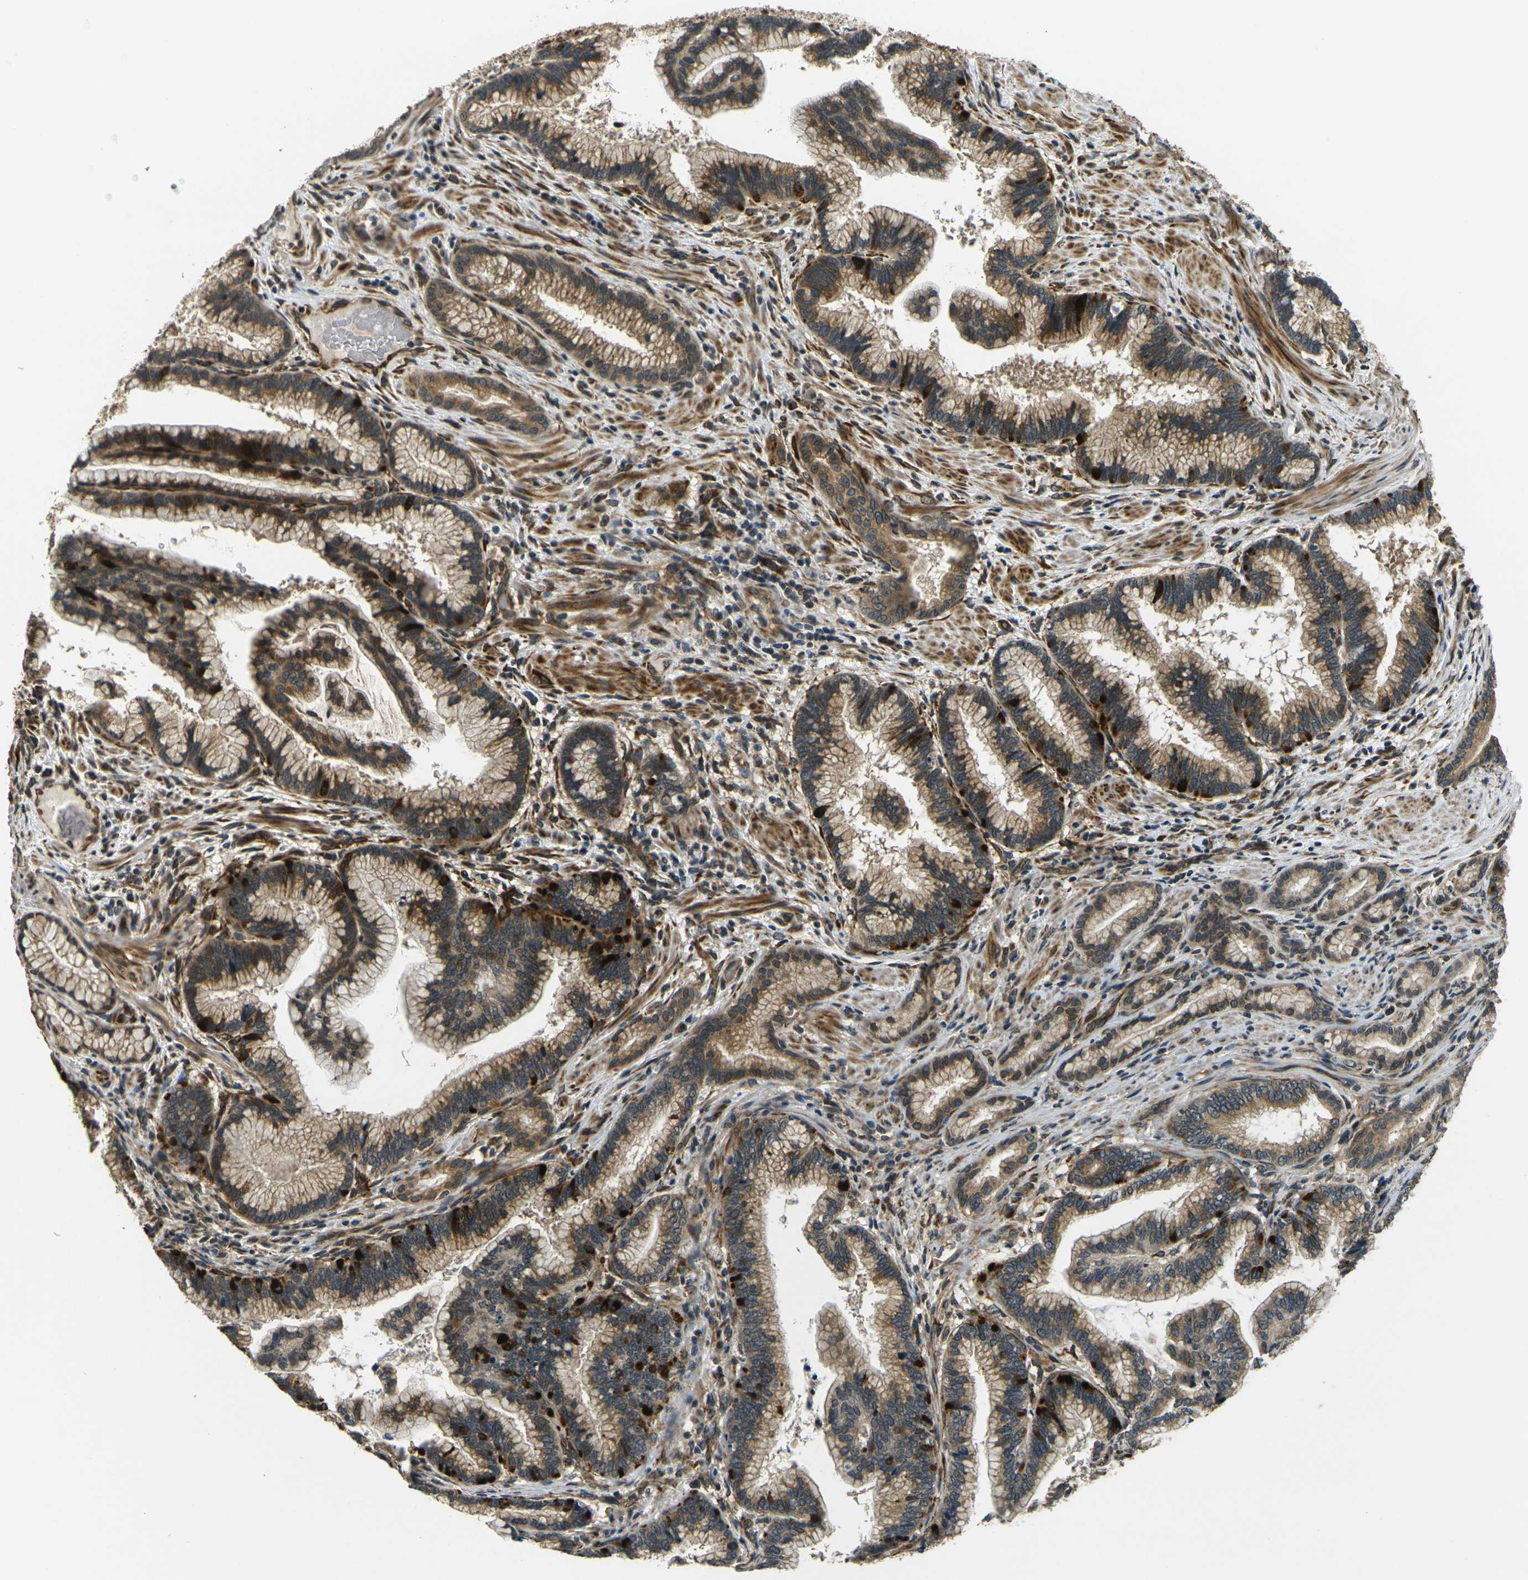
{"staining": {"intensity": "moderate", "quantity": ">75%", "location": "cytoplasmic/membranous,nuclear"}, "tissue": "pancreatic cancer", "cell_type": "Tumor cells", "image_type": "cancer", "snomed": [{"axis": "morphology", "description": "Adenocarcinoma, NOS"}, {"axis": "topography", "description": "Pancreas"}], "caption": "Pancreatic cancer stained for a protein (brown) demonstrates moderate cytoplasmic/membranous and nuclear positive staining in about >75% of tumor cells.", "gene": "FUT11", "patient": {"sex": "female", "age": 64}}